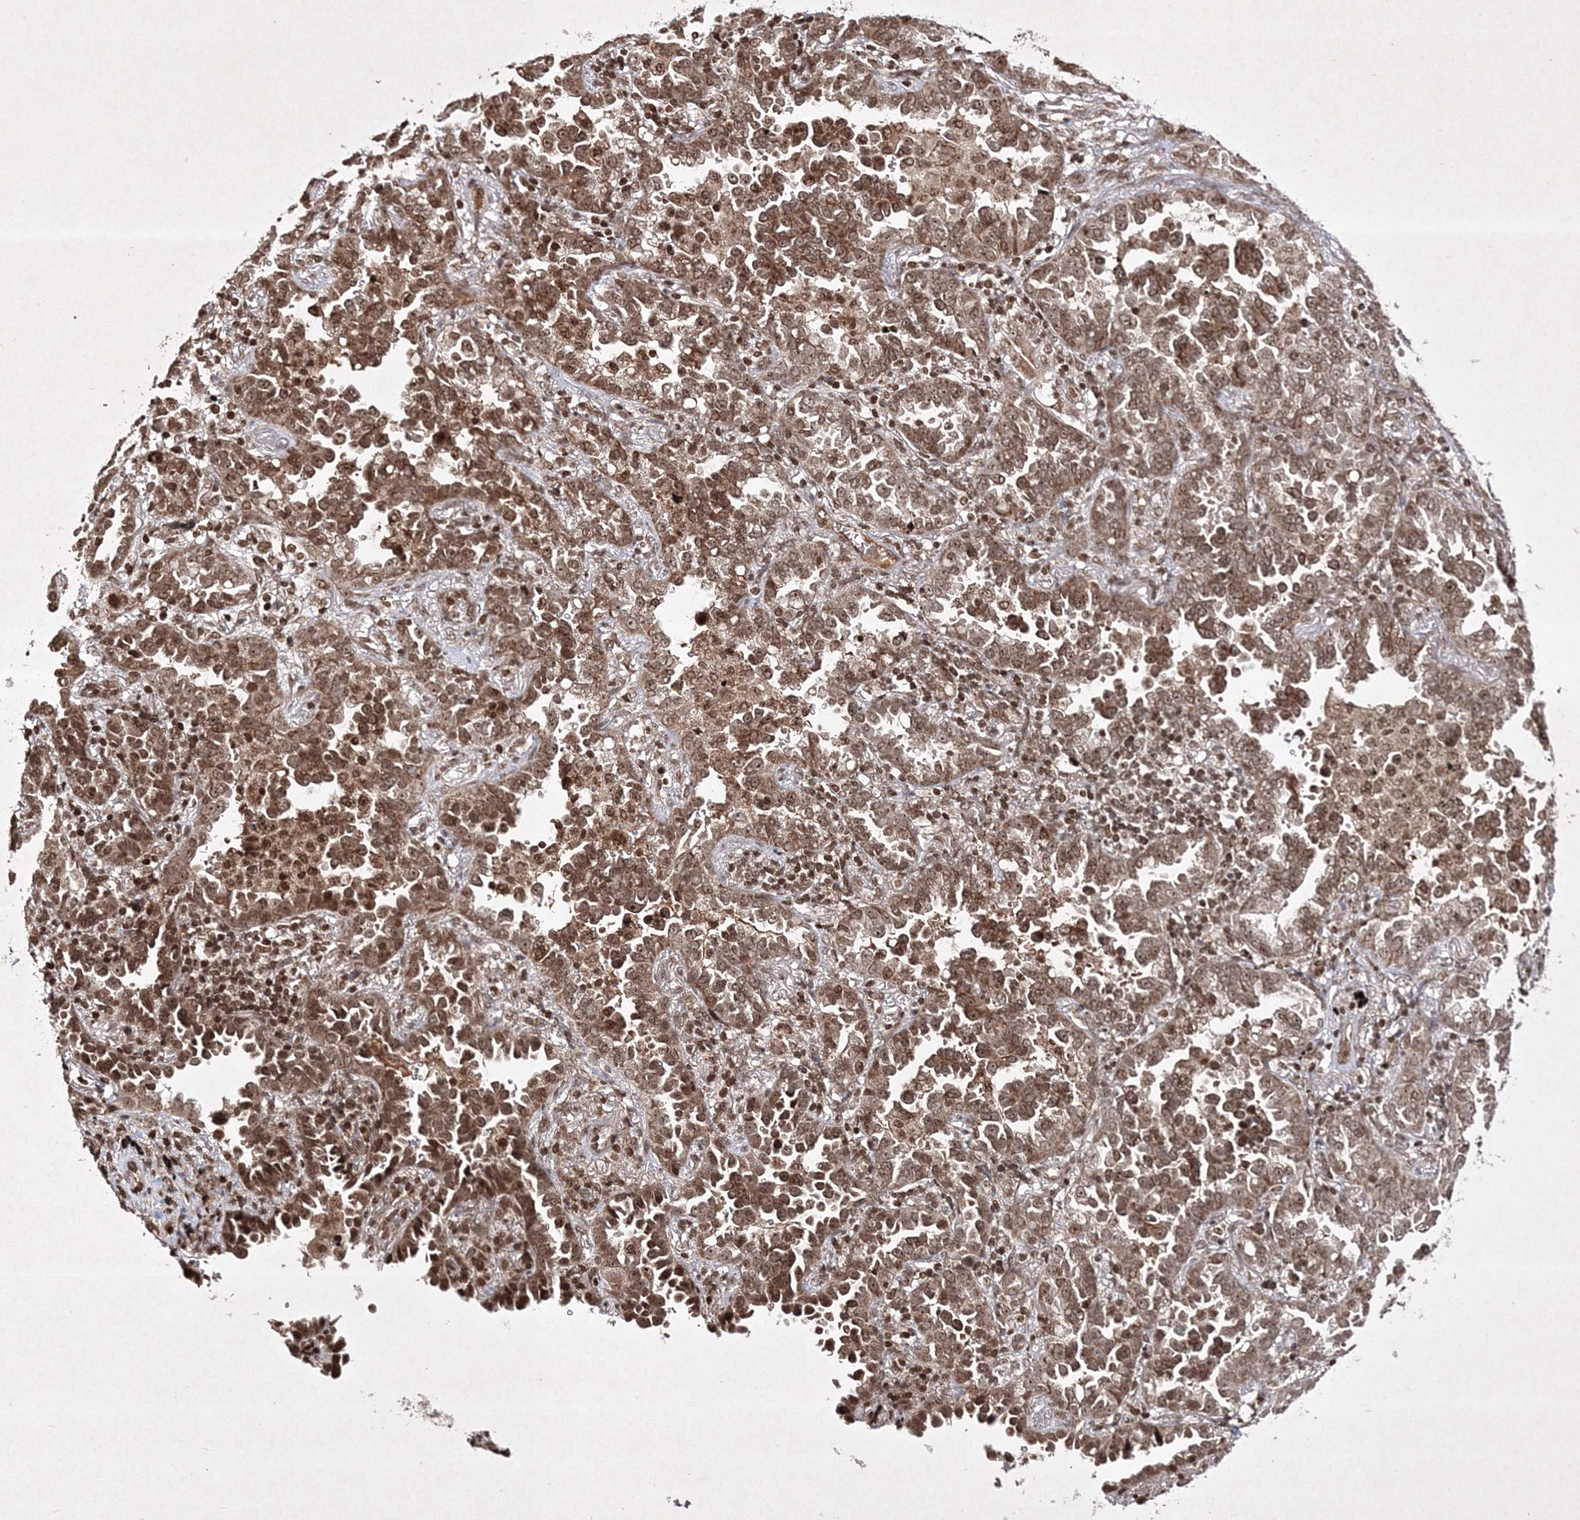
{"staining": {"intensity": "moderate", "quantity": ">75%", "location": "cytoplasmic/membranous,nuclear"}, "tissue": "lung cancer", "cell_type": "Tumor cells", "image_type": "cancer", "snomed": [{"axis": "morphology", "description": "Normal tissue, NOS"}, {"axis": "morphology", "description": "Adenocarcinoma, NOS"}, {"axis": "topography", "description": "Lung"}], "caption": "A brown stain labels moderate cytoplasmic/membranous and nuclear expression of a protein in adenocarcinoma (lung) tumor cells.", "gene": "CARM1", "patient": {"sex": "male", "age": 59}}